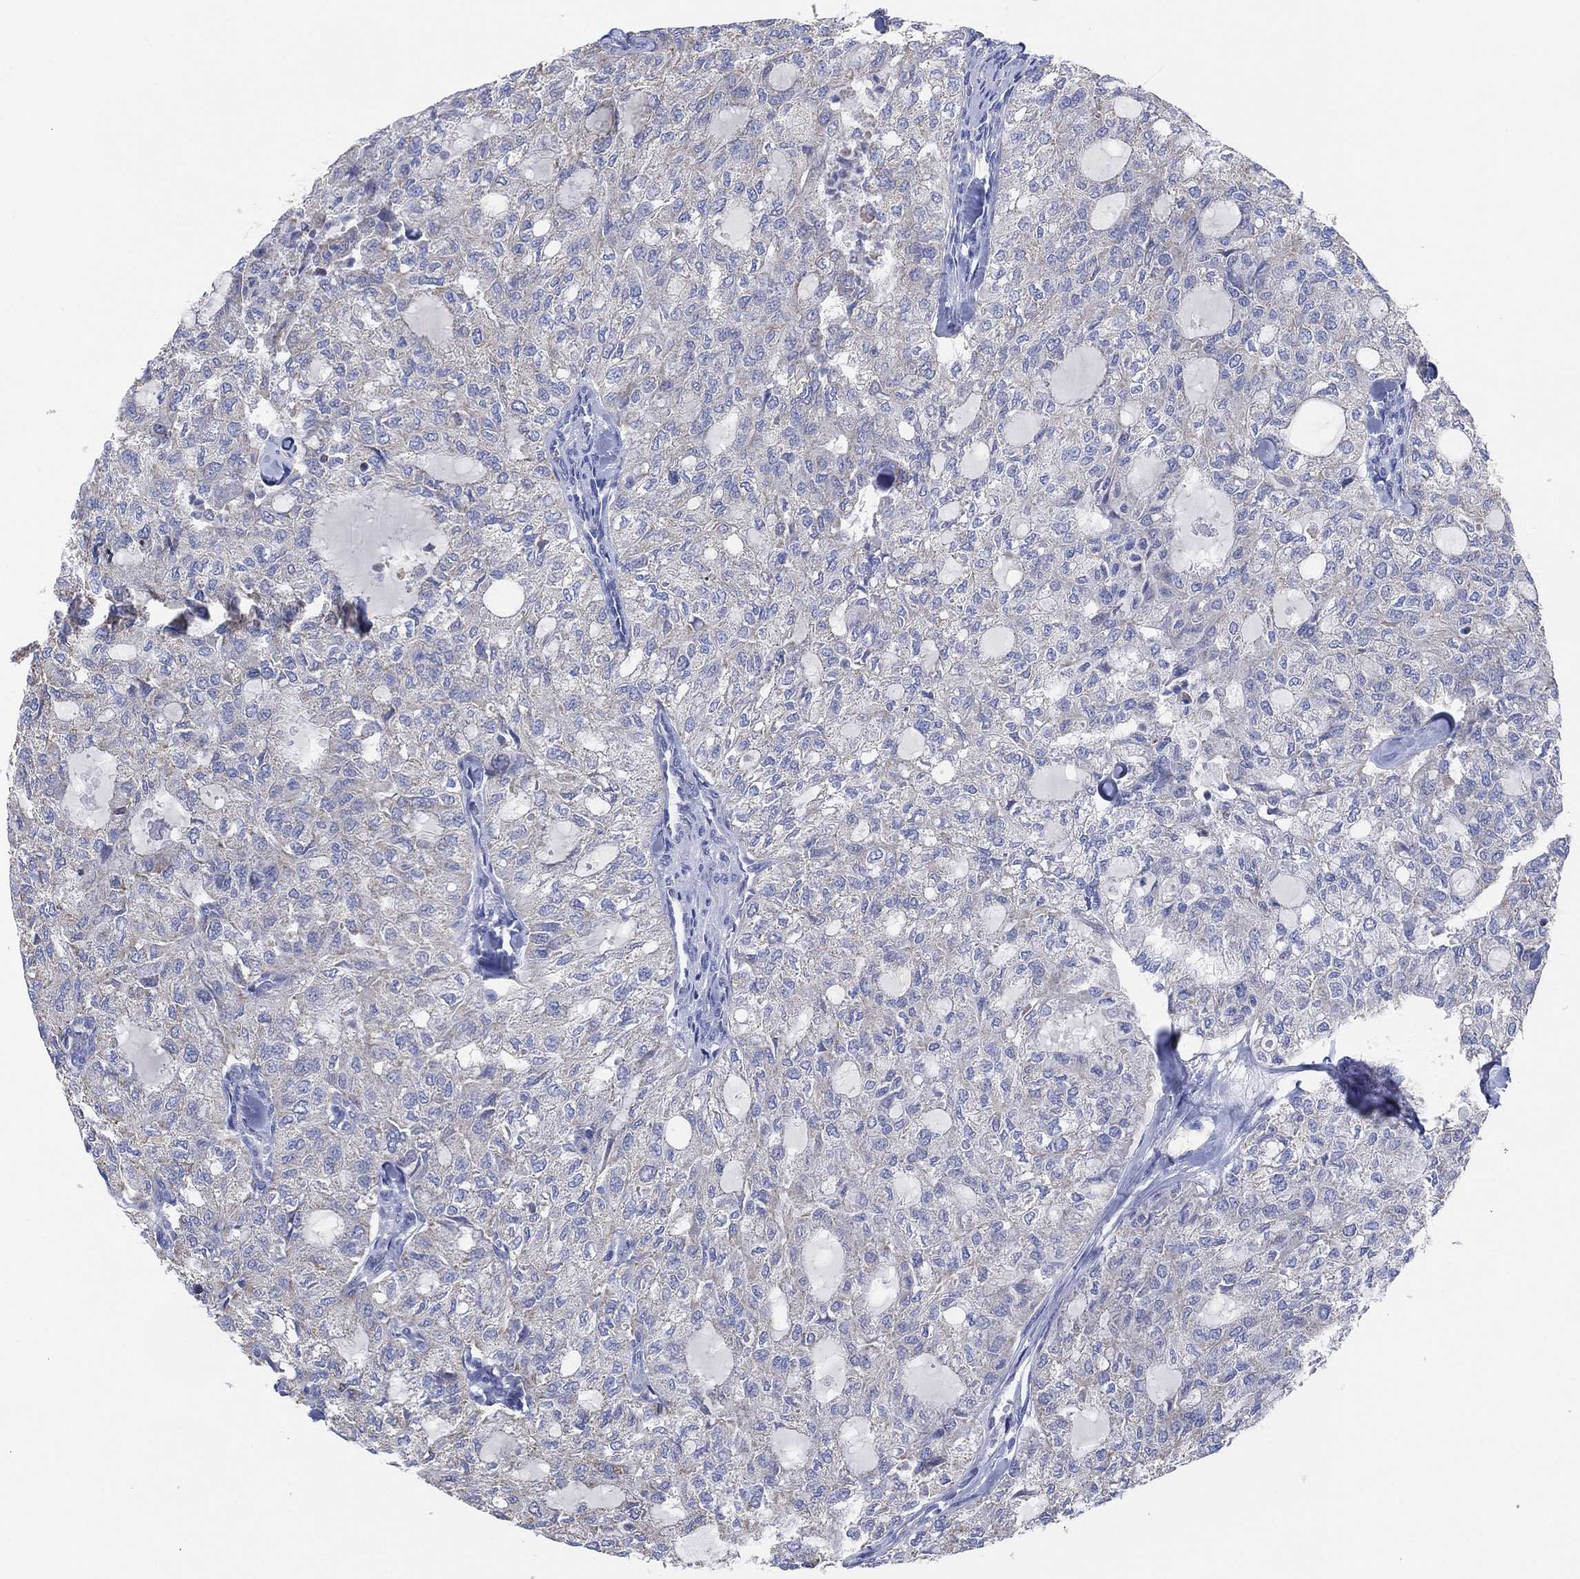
{"staining": {"intensity": "negative", "quantity": "none", "location": "none"}, "tissue": "thyroid cancer", "cell_type": "Tumor cells", "image_type": "cancer", "snomed": [{"axis": "morphology", "description": "Follicular adenoma carcinoma, NOS"}, {"axis": "topography", "description": "Thyroid gland"}], "caption": "This is an immunohistochemistry (IHC) histopathology image of thyroid follicular adenoma carcinoma. There is no expression in tumor cells.", "gene": "CFTR", "patient": {"sex": "male", "age": 75}}